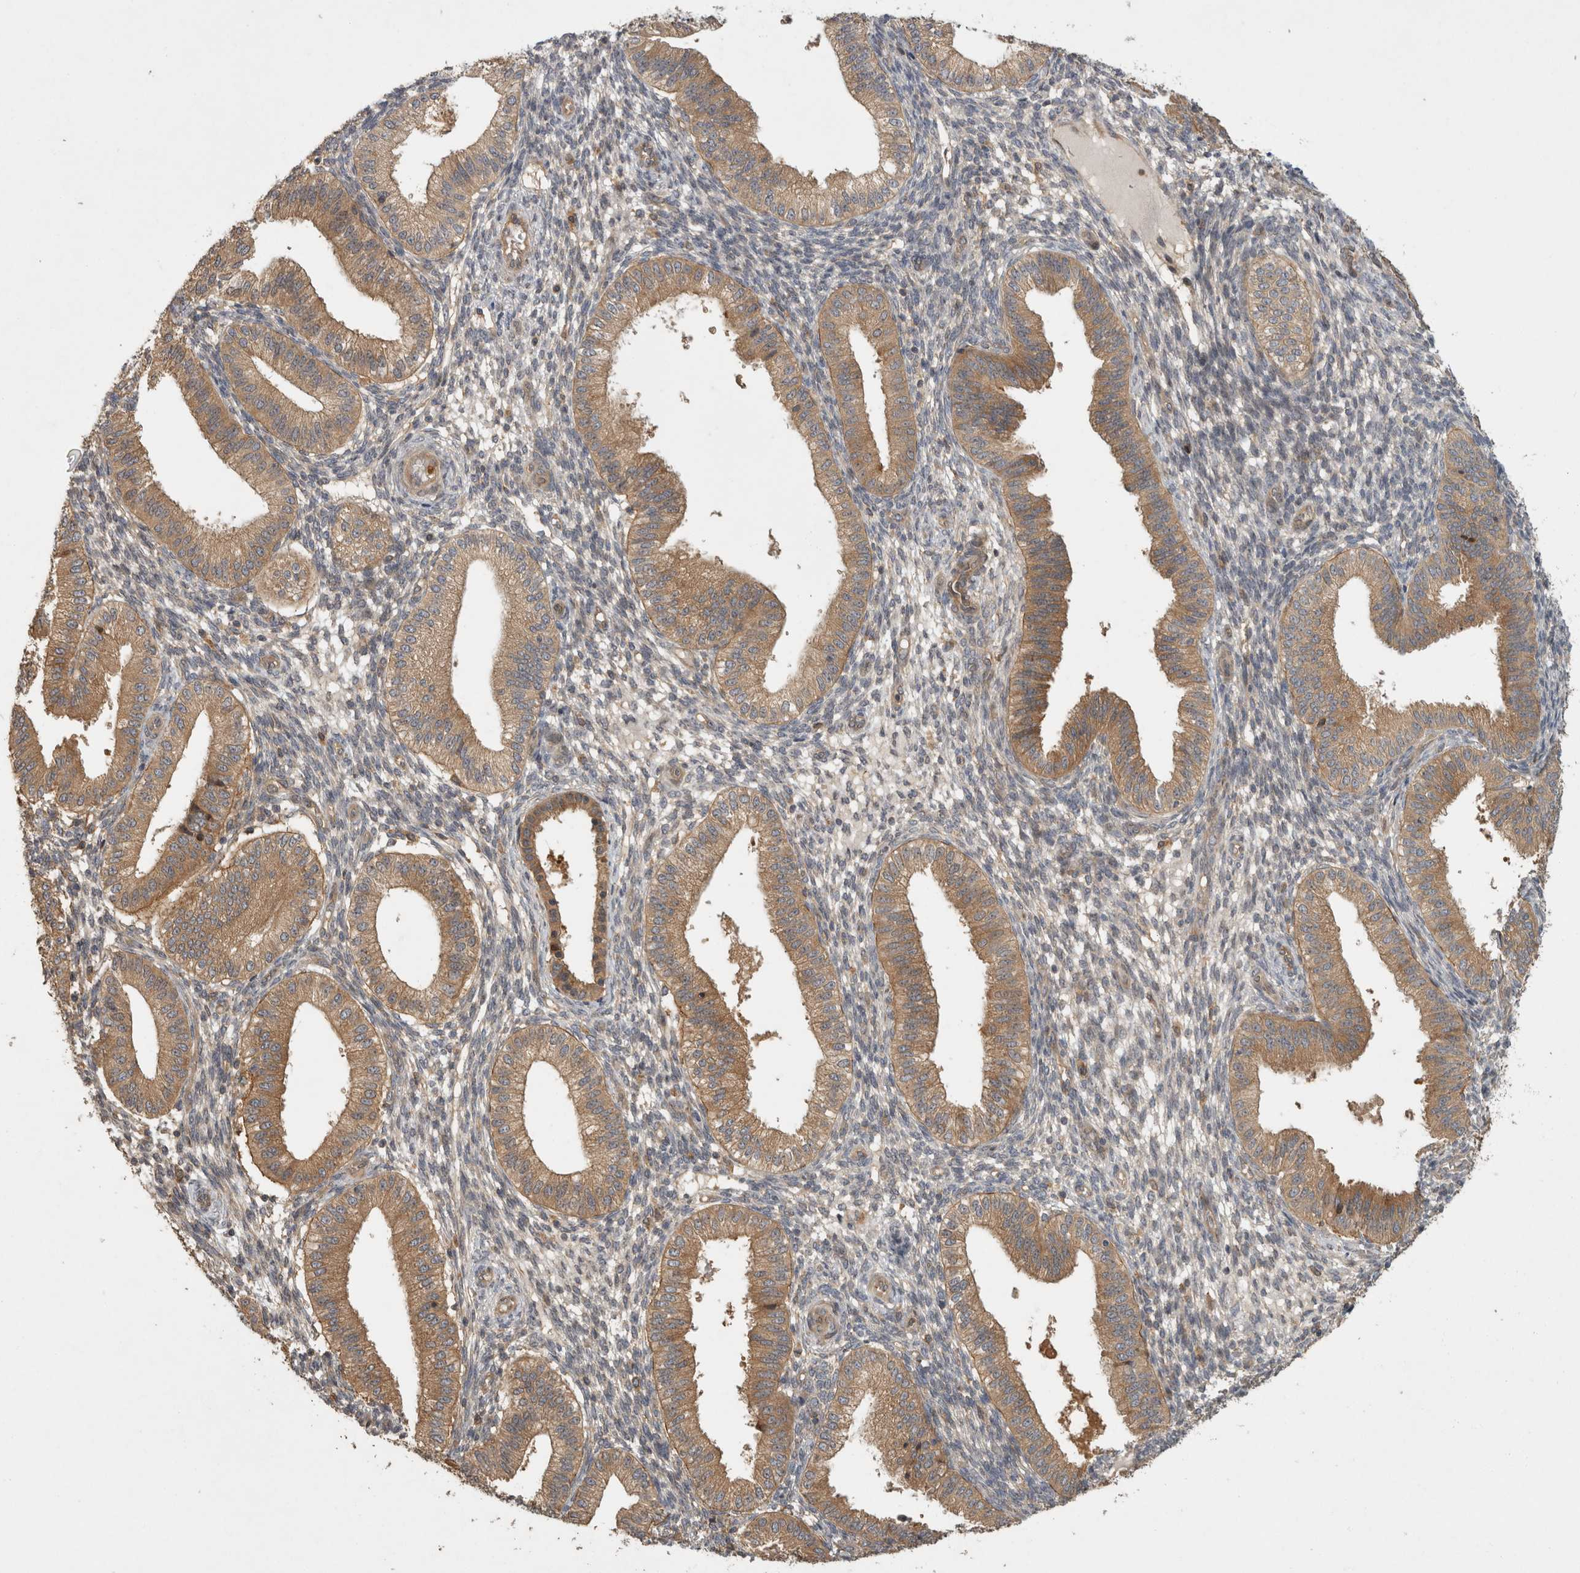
{"staining": {"intensity": "weak", "quantity": "<25%", "location": "cytoplasmic/membranous"}, "tissue": "endometrium", "cell_type": "Cells in endometrial stroma", "image_type": "normal", "snomed": [{"axis": "morphology", "description": "Normal tissue, NOS"}, {"axis": "topography", "description": "Endometrium"}], "caption": "The histopathology image demonstrates no significant positivity in cells in endometrial stroma of endometrium.", "gene": "VEPH1", "patient": {"sex": "female", "age": 39}}